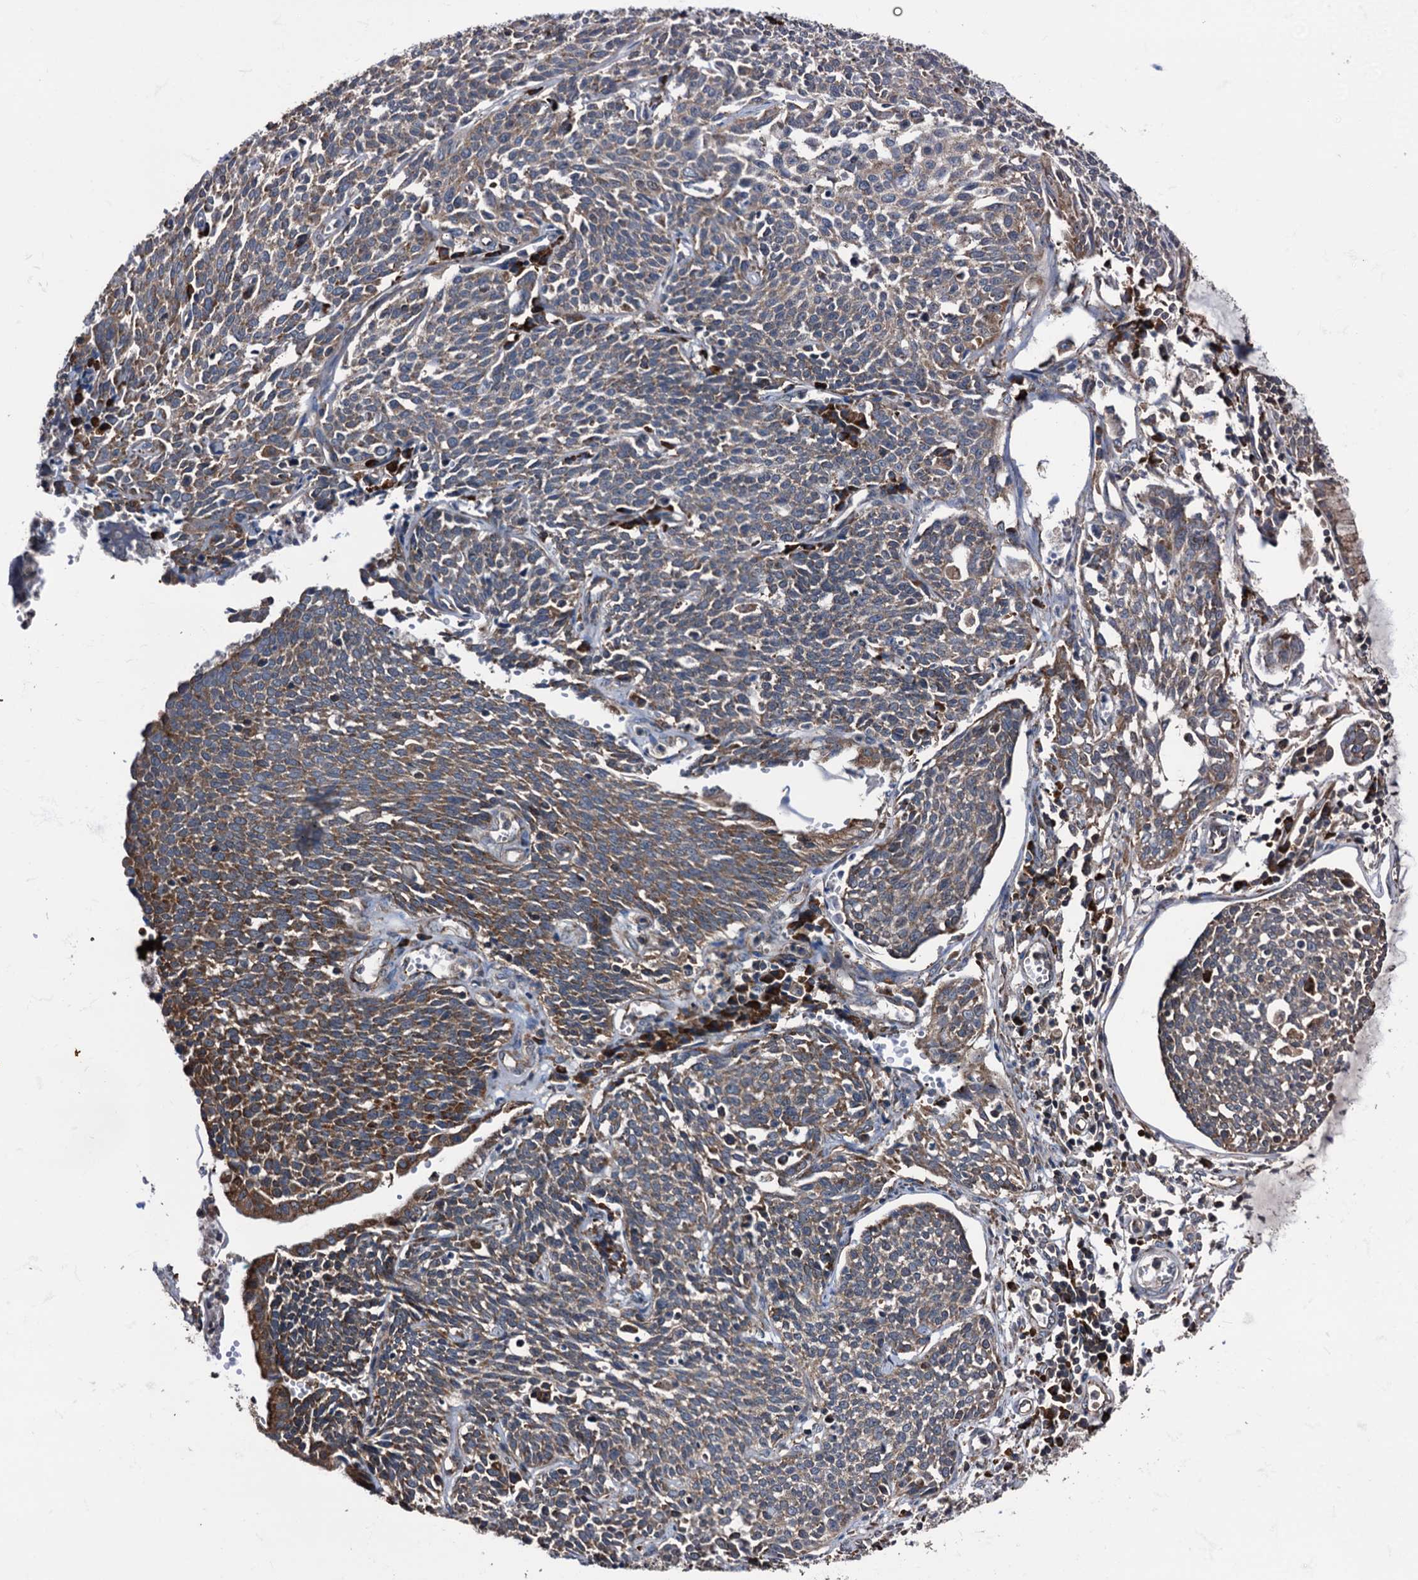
{"staining": {"intensity": "moderate", "quantity": "25%-75%", "location": "cytoplasmic/membranous"}, "tissue": "cervical cancer", "cell_type": "Tumor cells", "image_type": "cancer", "snomed": [{"axis": "morphology", "description": "Squamous cell carcinoma, NOS"}, {"axis": "topography", "description": "Cervix"}], "caption": "Protein expression analysis of human cervical cancer reveals moderate cytoplasmic/membranous positivity in approximately 25%-75% of tumor cells.", "gene": "ATP2C1", "patient": {"sex": "female", "age": 34}}